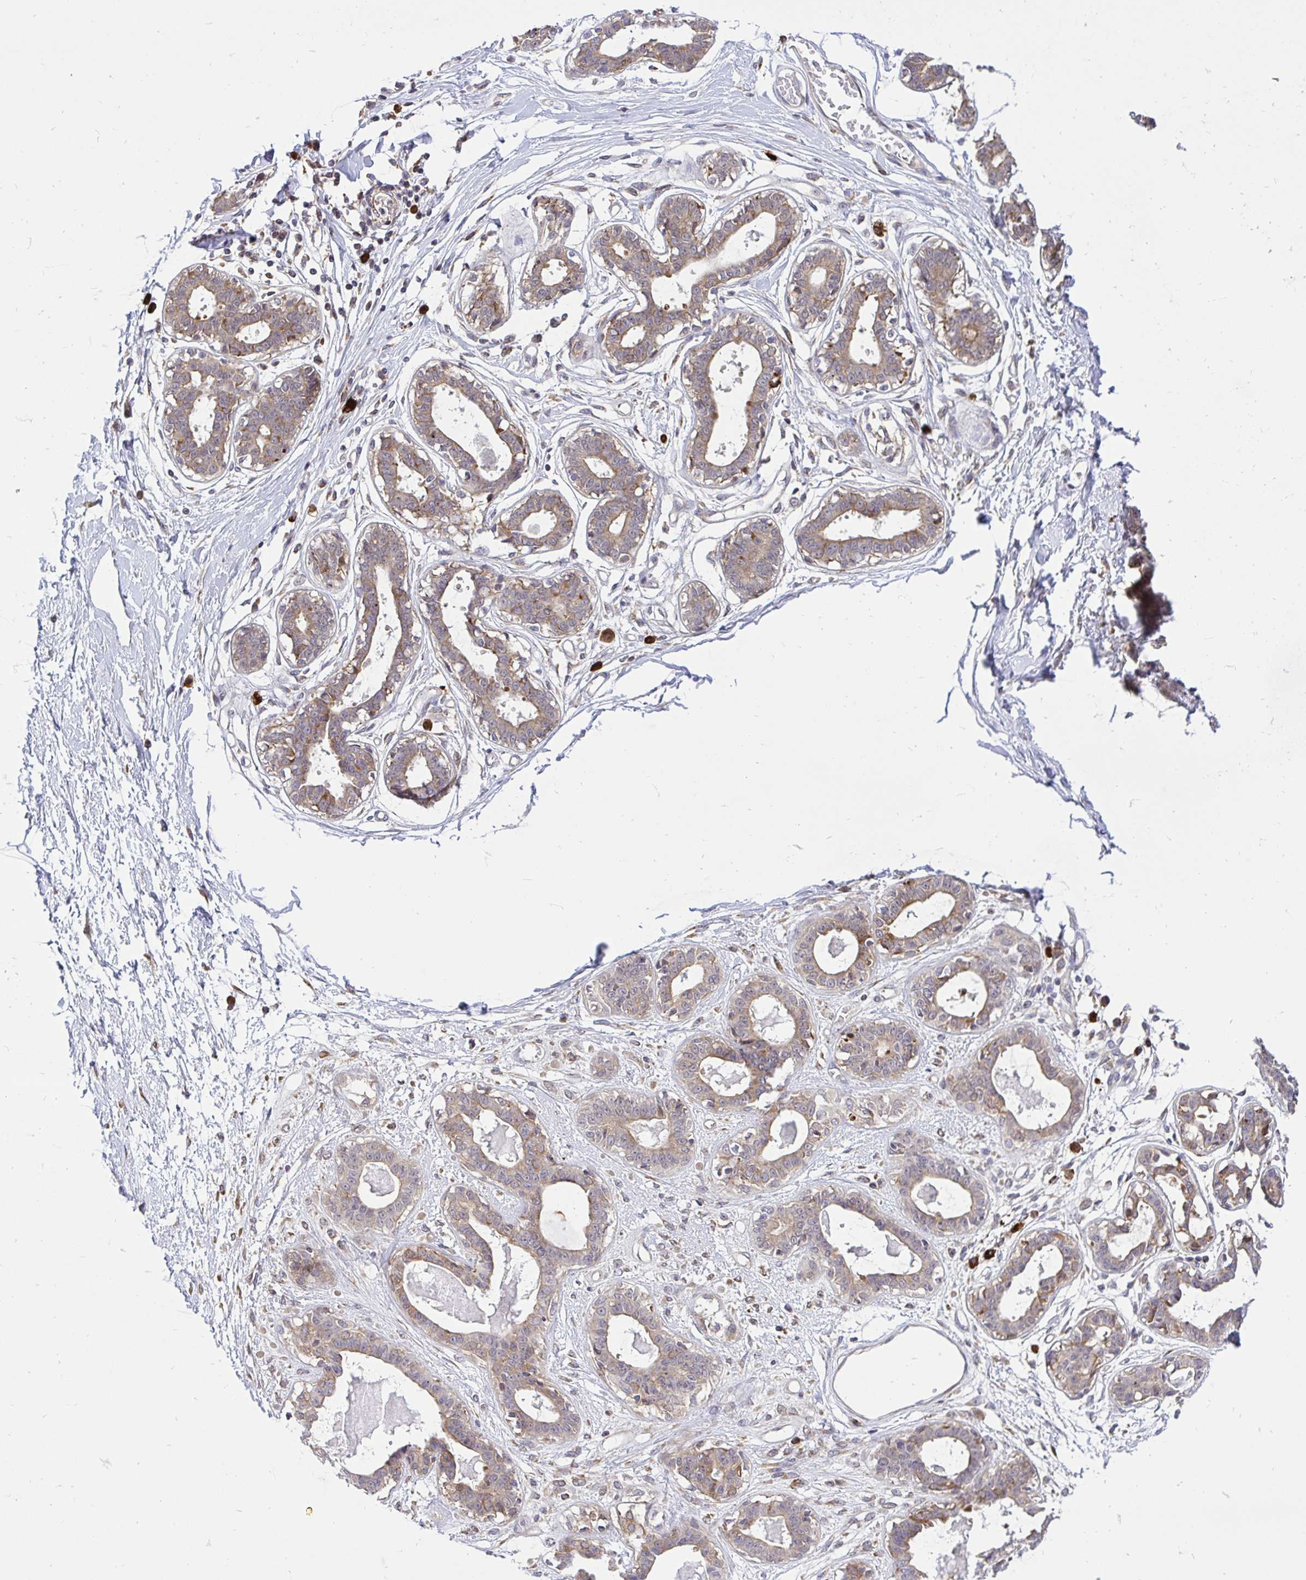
{"staining": {"intensity": "negative", "quantity": "none", "location": "none"}, "tissue": "breast", "cell_type": "Adipocytes", "image_type": "normal", "snomed": [{"axis": "morphology", "description": "Normal tissue, NOS"}, {"axis": "topography", "description": "Breast"}], "caption": "IHC photomicrograph of benign breast: human breast stained with DAB (3,3'-diaminobenzidine) reveals no significant protein positivity in adipocytes.", "gene": "NAALAD2", "patient": {"sex": "female", "age": 45}}